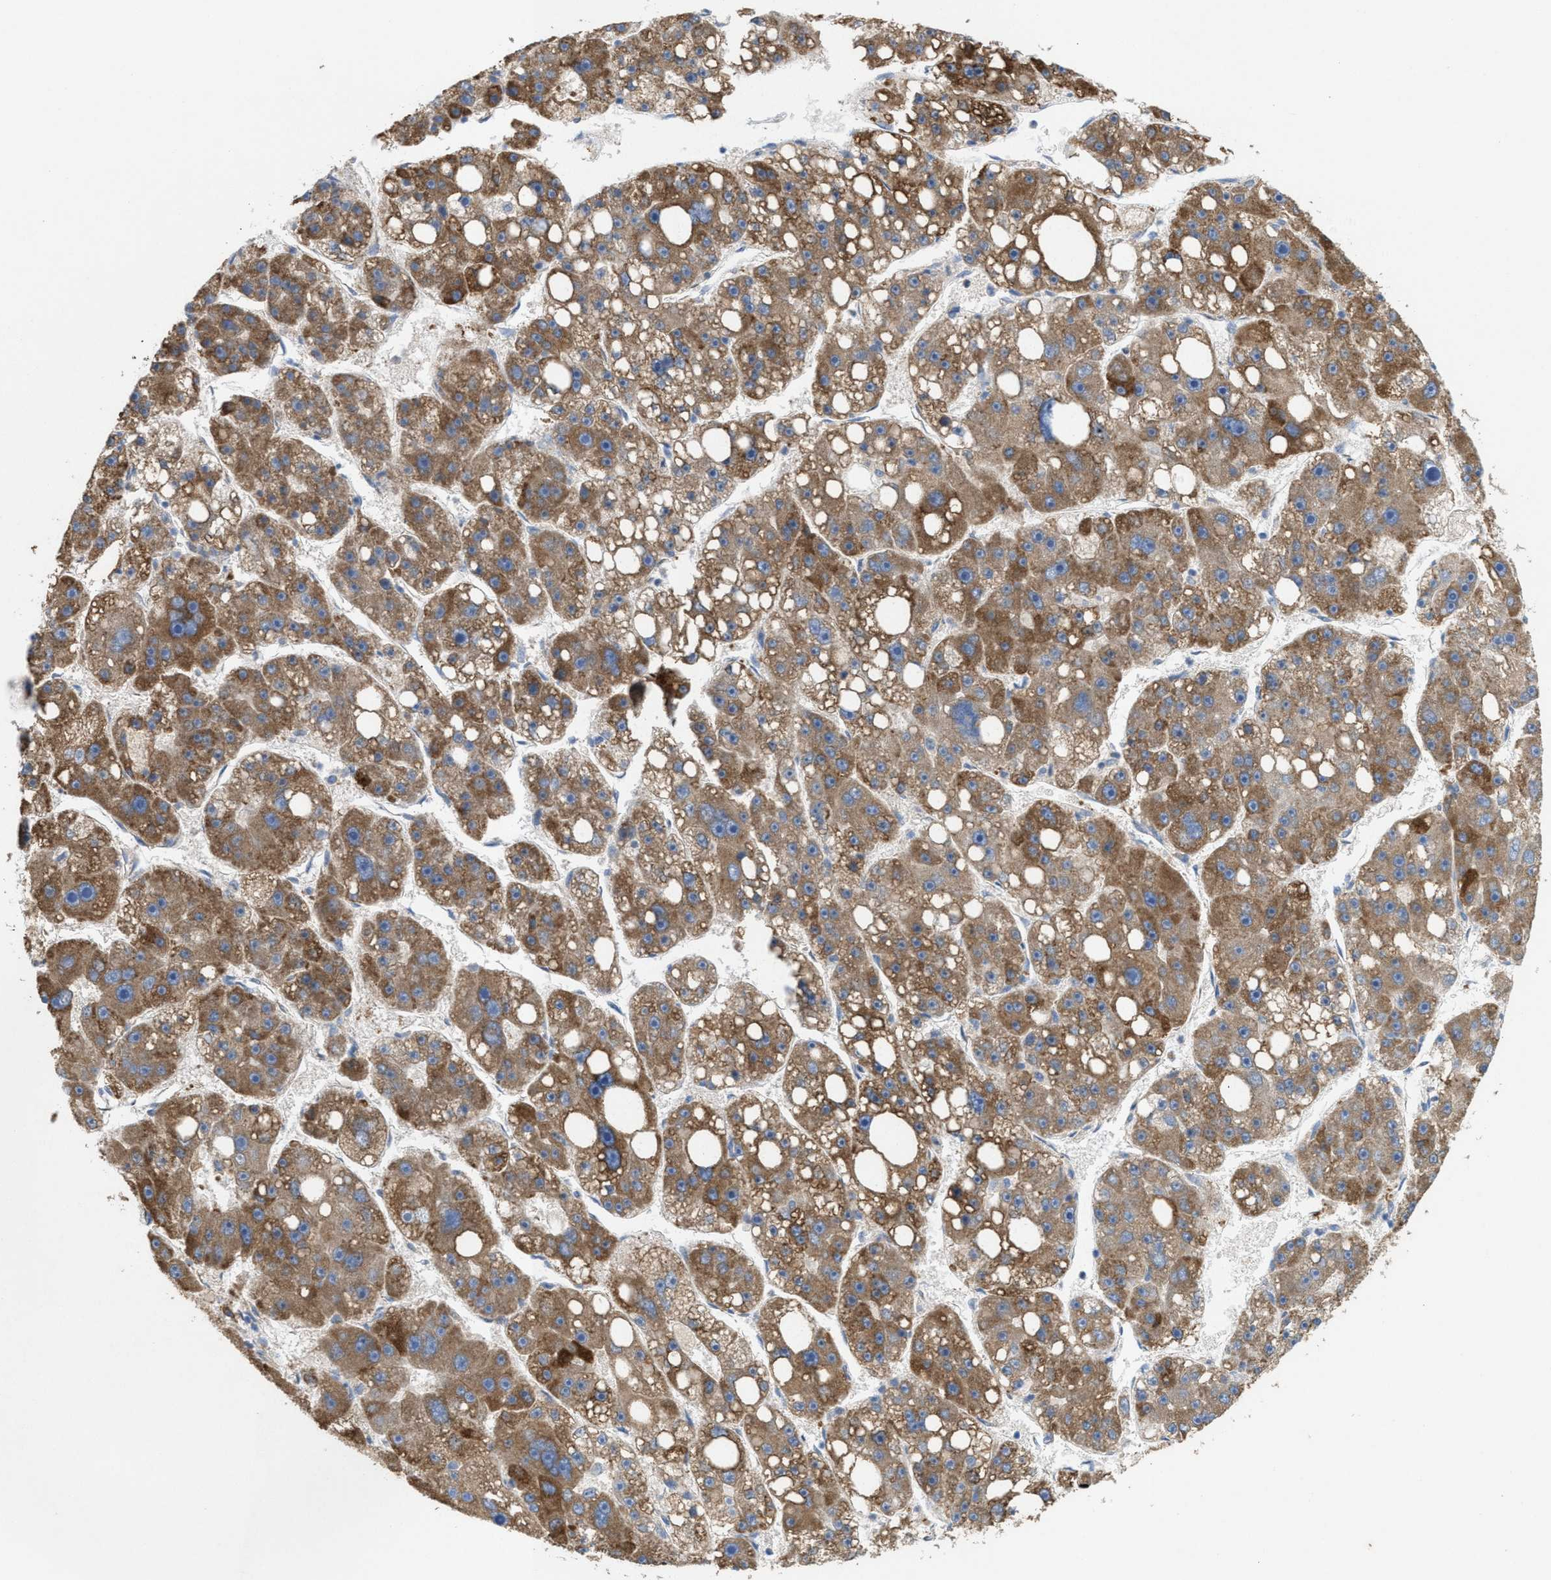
{"staining": {"intensity": "moderate", "quantity": ">75%", "location": "cytoplasmic/membranous"}, "tissue": "liver cancer", "cell_type": "Tumor cells", "image_type": "cancer", "snomed": [{"axis": "morphology", "description": "Carcinoma, Hepatocellular, NOS"}, {"axis": "topography", "description": "Liver"}], "caption": "DAB immunohistochemical staining of human liver cancer reveals moderate cytoplasmic/membranous protein expression in about >75% of tumor cells.", "gene": "DYNC2I1", "patient": {"sex": "female", "age": 61}}